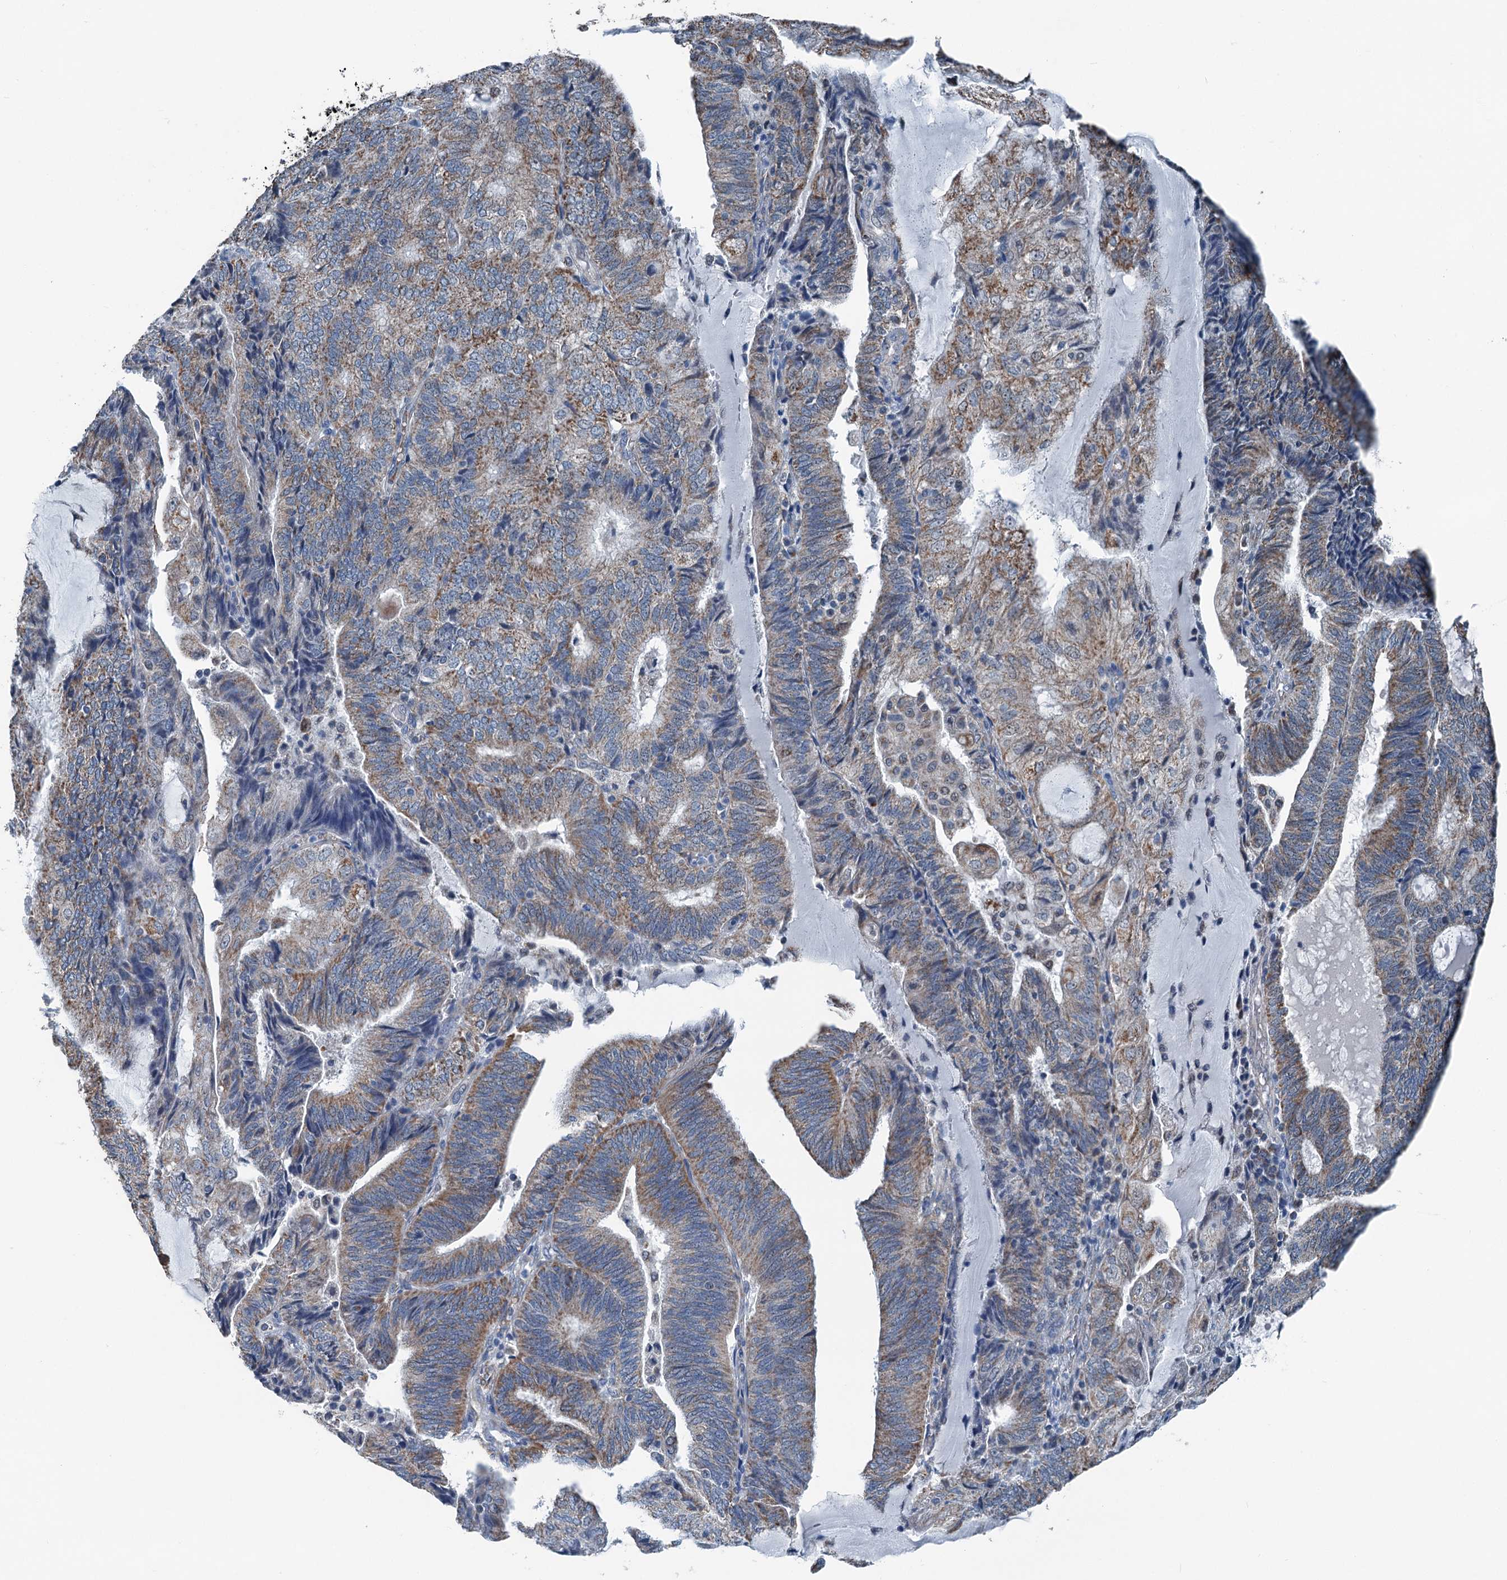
{"staining": {"intensity": "moderate", "quantity": ">75%", "location": "cytoplasmic/membranous"}, "tissue": "endometrial cancer", "cell_type": "Tumor cells", "image_type": "cancer", "snomed": [{"axis": "morphology", "description": "Adenocarcinoma, NOS"}, {"axis": "topography", "description": "Endometrium"}], "caption": "Immunohistochemical staining of endometrial cancer demonstrates moderate cytoplasmic/membranous protein expression in approximately >75% of tumor cells. The staining is performed using DAB brown chromogen to label protein expression. The nuclei are counter-stained blue using hematoxylin.", "gene": "TRPT1", "patient": {"sex": "female", "age": 81}}